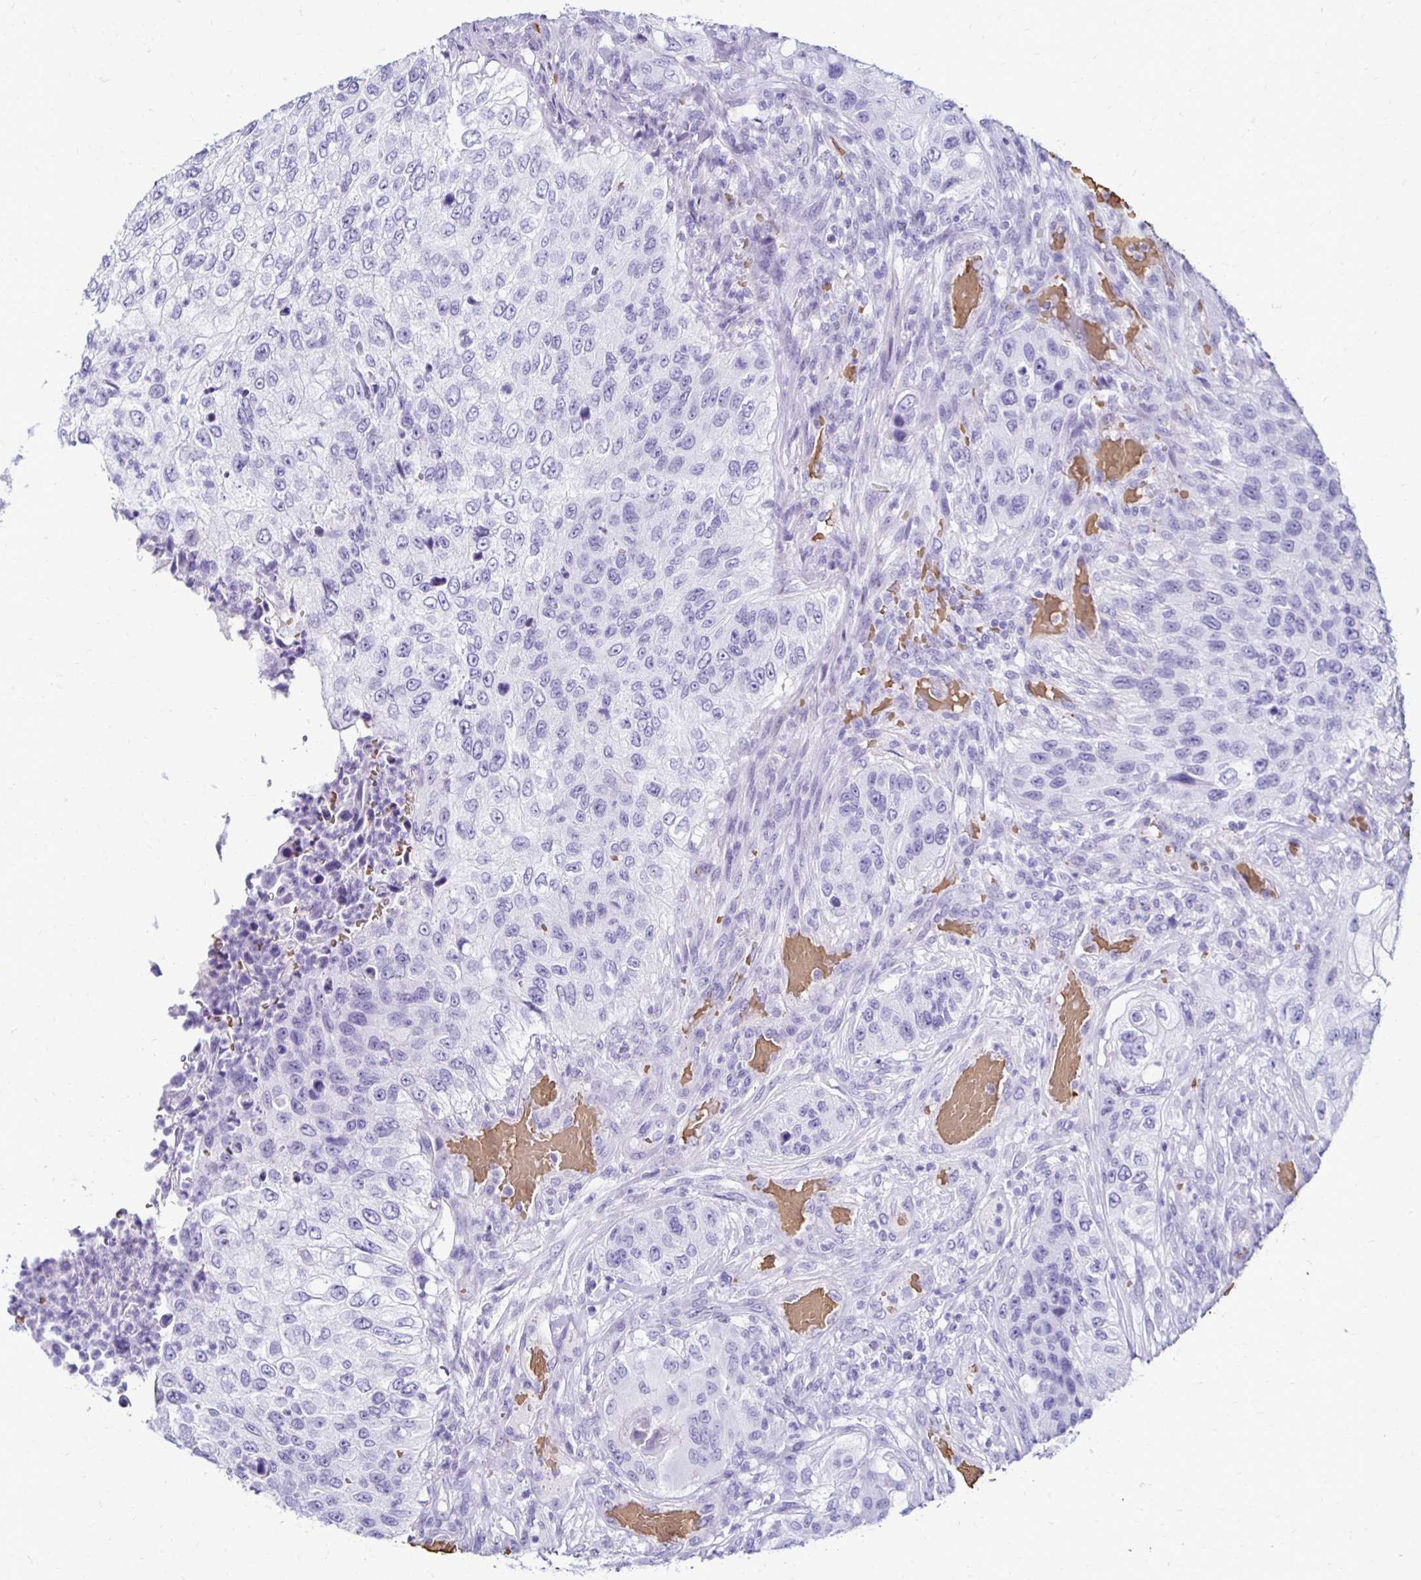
{"staining": {"intensity": "negative", "quantity": "none", "location": "none"}, "tissue": "urothelial cancer", "cell_type": "Tumor cells", "image_type": "cancer", "snomed": [{"axis": "morphology", "description": "Urothelial carcinoma, High grade"}, {"axis": "topography", "description": "Urinary bladder"}], "caption": "The immunohistochemistry image has no significant positivity in tumor cells of high-grade urothelial carcinoma tissue. Brightfield microscopy of immunohistochemistry stained with DAB (brown) and hematoxylin (blue), captured at high magnification.", "gene": "RHBDL3", "patient": {"sex": "female", "age": 60}}